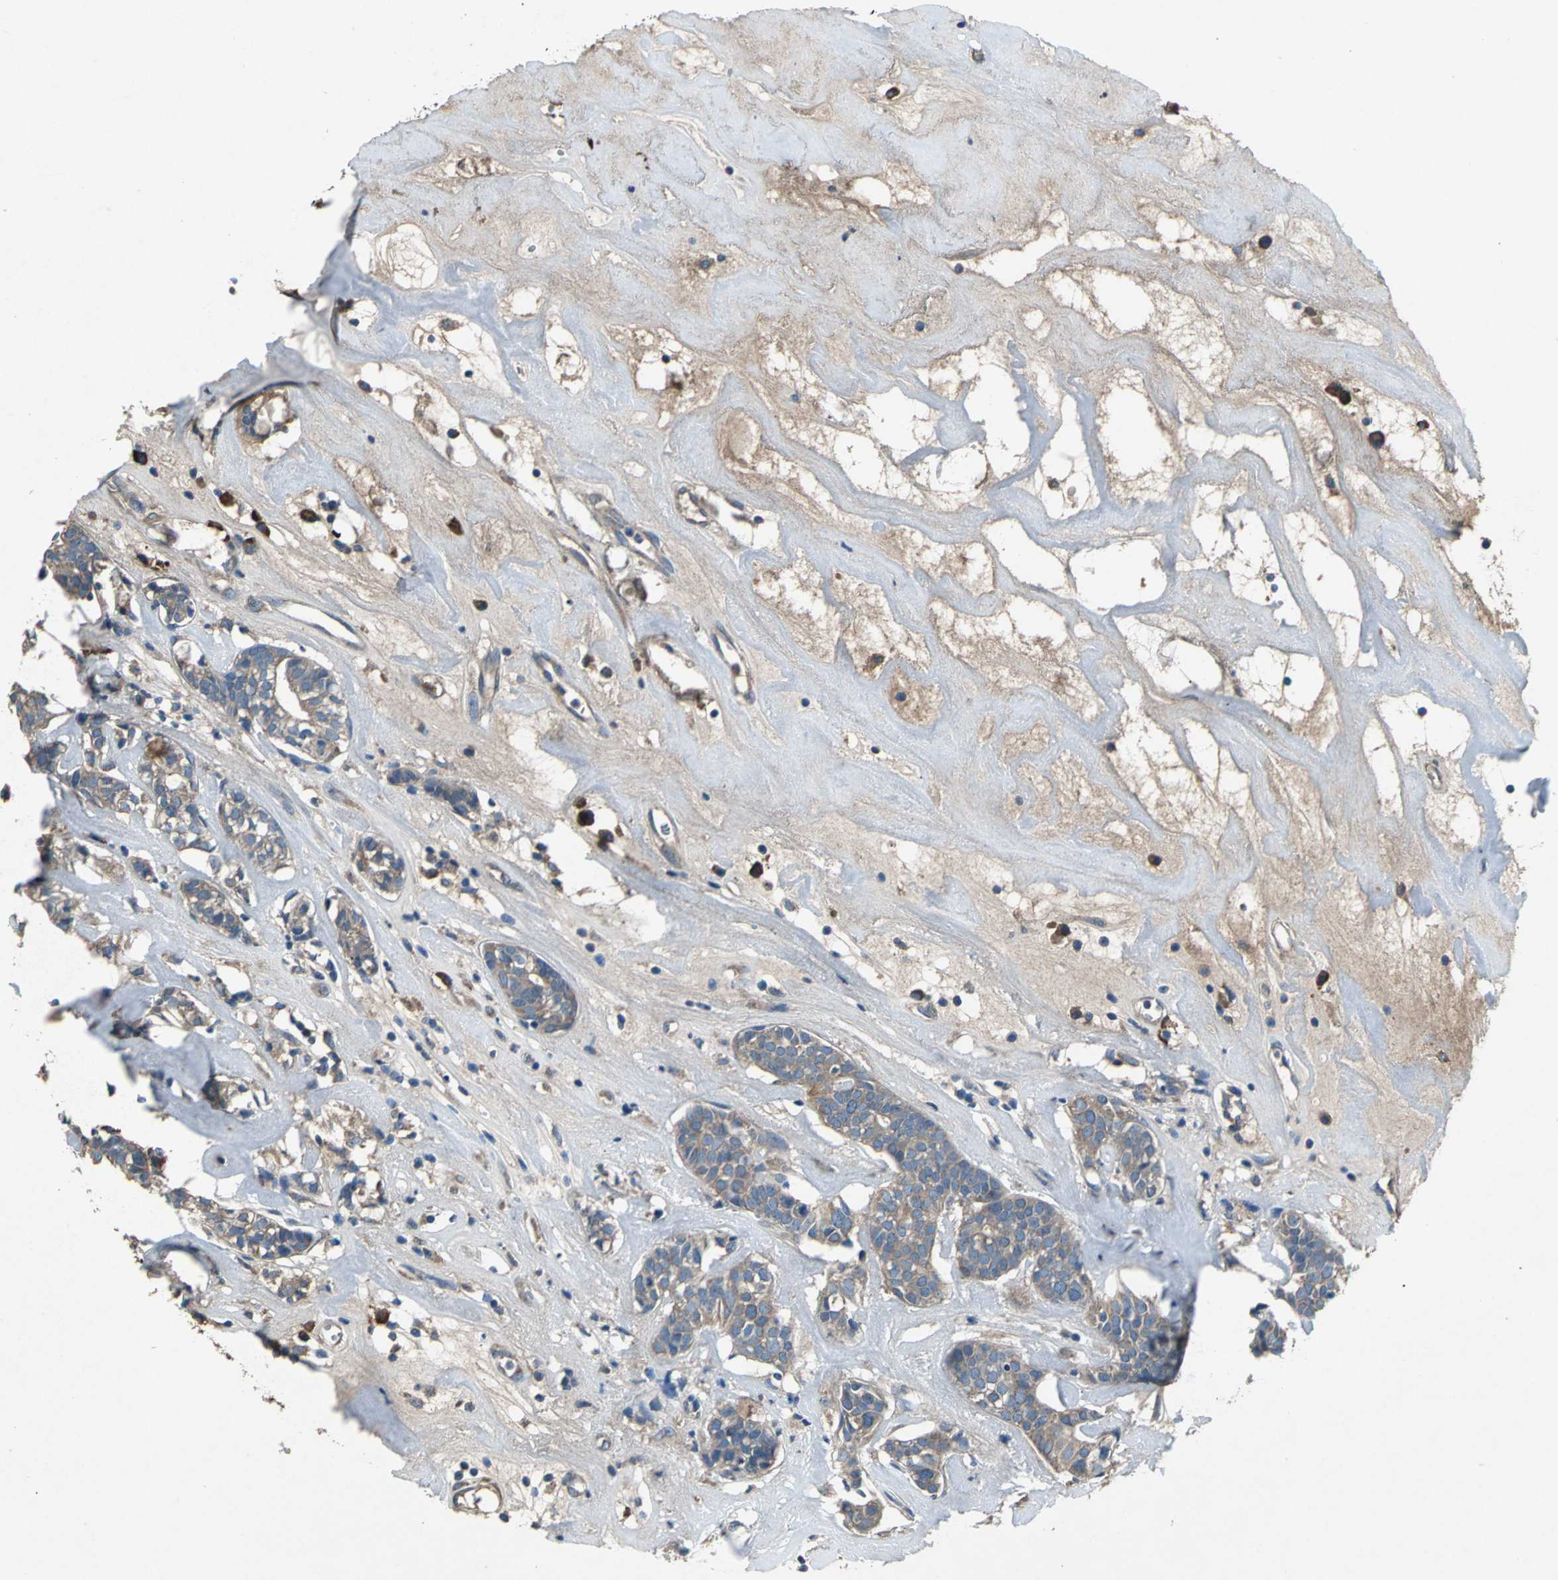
{"staining": {"intensity": "moderate", "quantity": ">75%", "location": "cytoplasmic/membranous"}, "tissue": "head and neck cancer", "cell_type": "Tumor cells", "image_type": "cancer", "snomed": [{"axis": "morphology", "description": "Adenocarcinoma, NOS"}, {"axis": "topography", "description": "Salivary gland"}, {"axis": "topography", "description": "Head-Neck"}], "caption": "Head and neck adenocarcinoma tissue reveals moderate cytoplasmic/membranous expression in approximately >75% of tumor cells, visualized by immunohistochemistry.", "gene": "HEPH", "patient": {"sex": "female", "age": 65}}